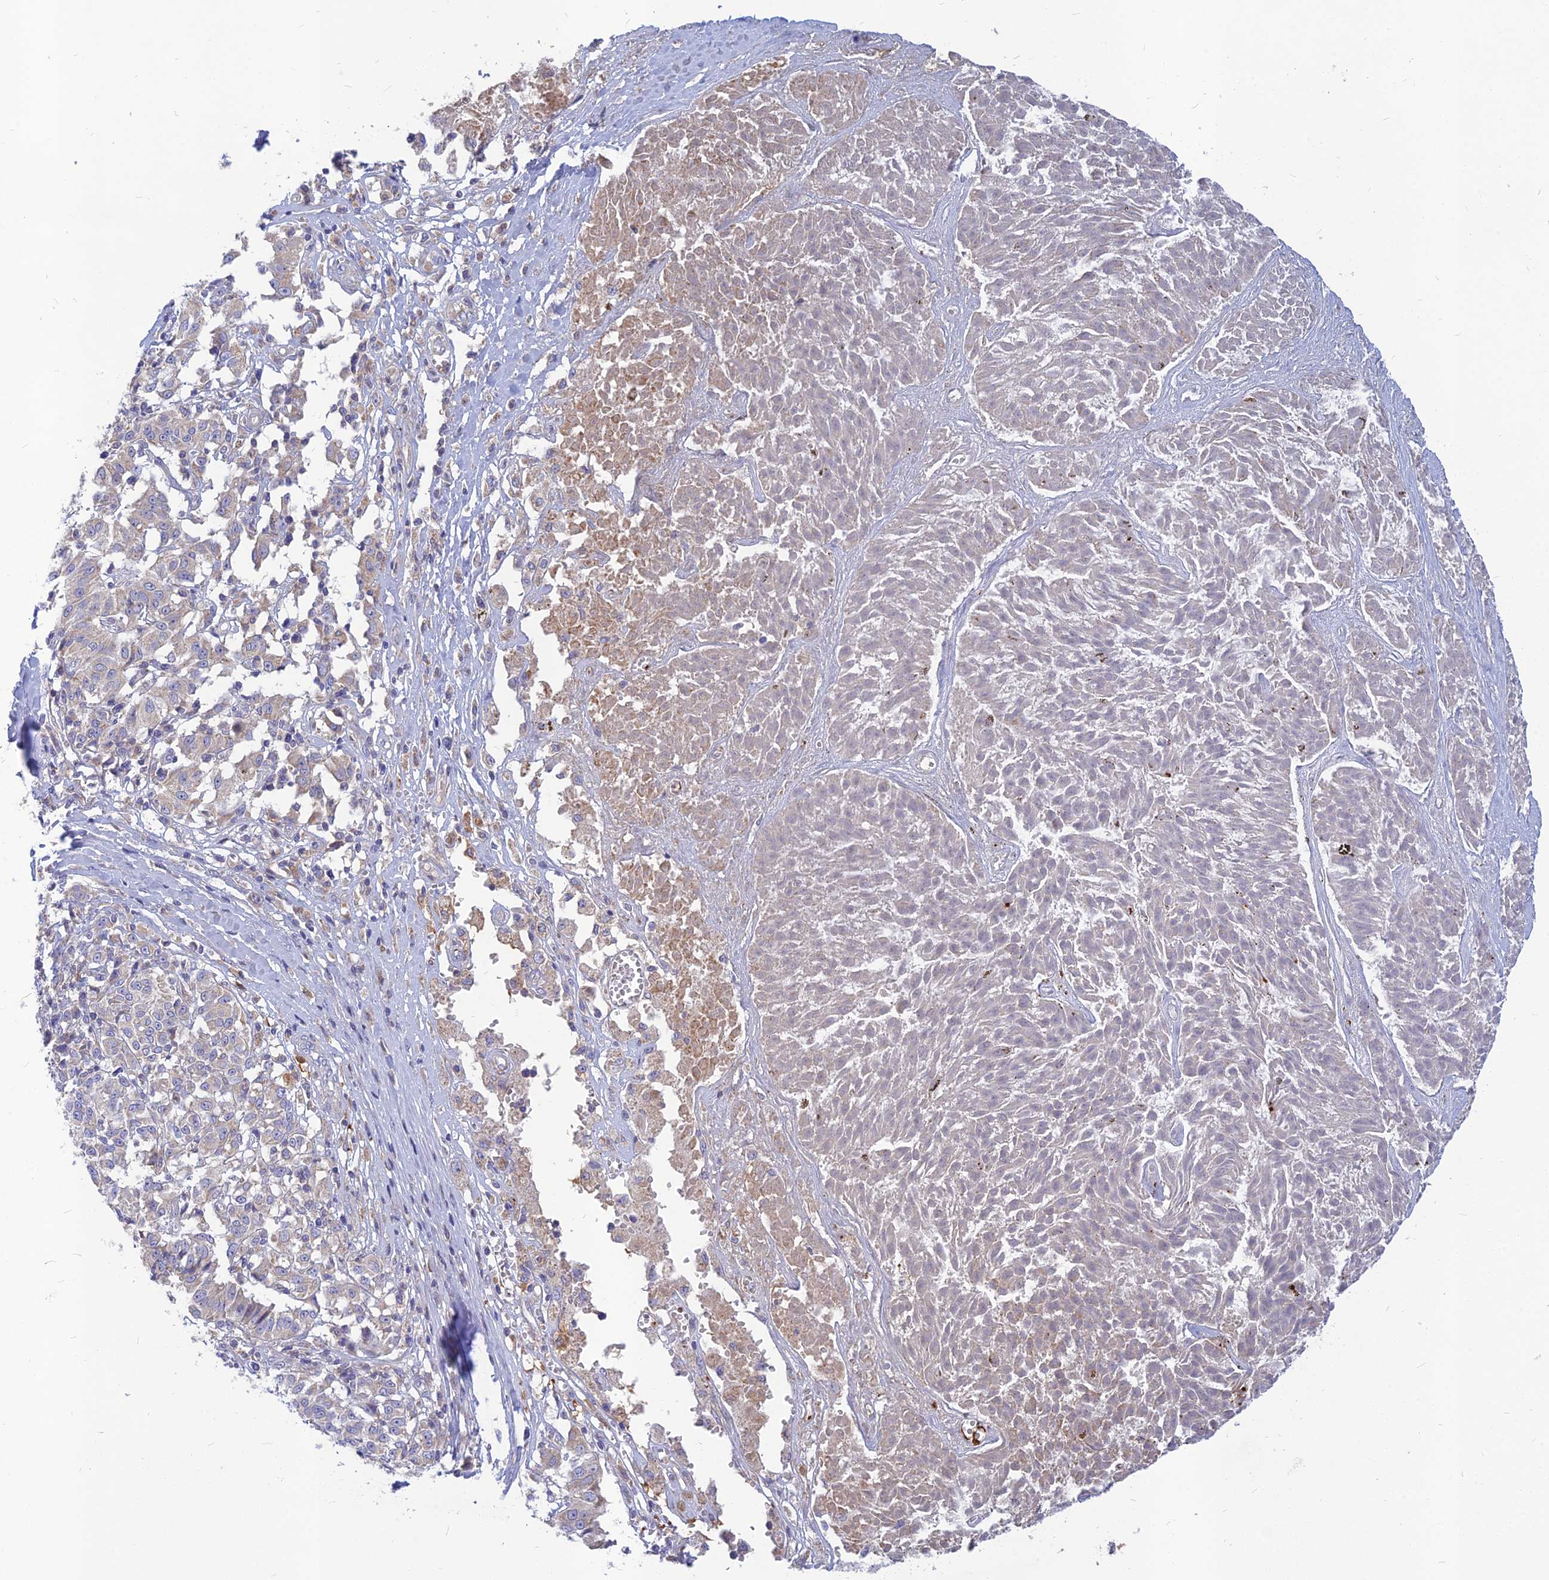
{"staining": {"intensity": "negative", "quantity": "none", "location": "none"}, "tissue": "melanoma", "cell_type": "Tumor cells", "image_type": "cancer", "snomed": [{"axis": "morphology", "description": "Malignant melanoma, NOS"}, {"axis": "topography", "description": "Skin"}], "caption": "Tumor cells show no significant staining in melanoma.", "gene": "CACNA1B", "patient": {"sex": "female", "age": 72}}